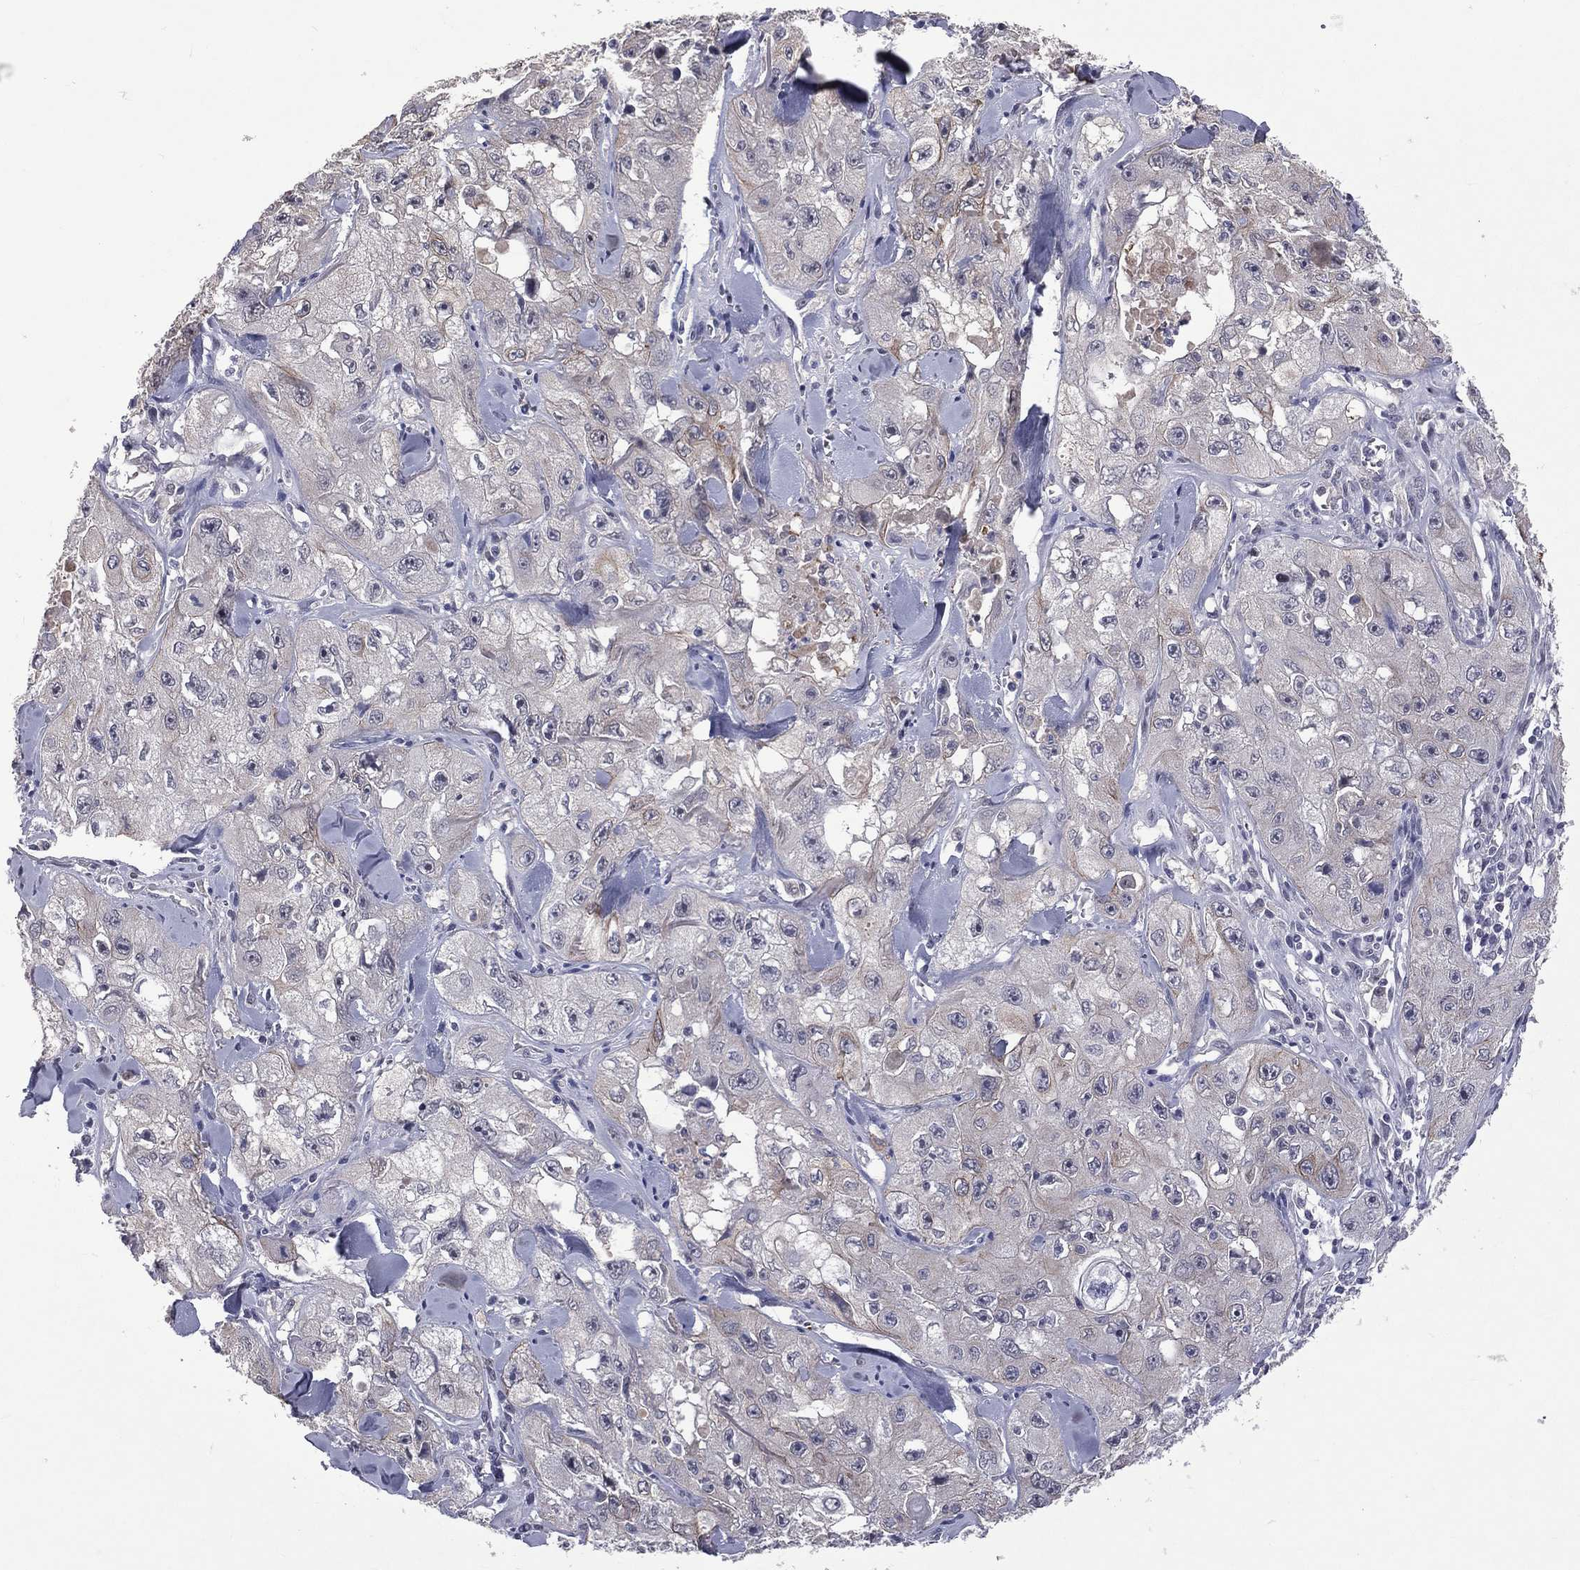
{"staining": {"intensity": "weak", "quantity": "<25%", "location": "cytoplasmic/membranous"}, "tissue": "skin cancer", "cell_type": "Tumor cells", "image_type": "cancer", "snomed": [{"axis": "morphology", "description": "Squamous cell carcinoma, NOS"}, {"axis": "topography", "description": "Skin"}, {"axis": "topography", "description": "Subcutis"}], "caption": "The photomicrograph exhibits no staining of tumor cells in skin cancer. (DAB (3,3'-diaminobenzidine) immunohistochemistry, high magnification).", "gene": "DSG4", "patient": {"sex": "male", "age": 73}}